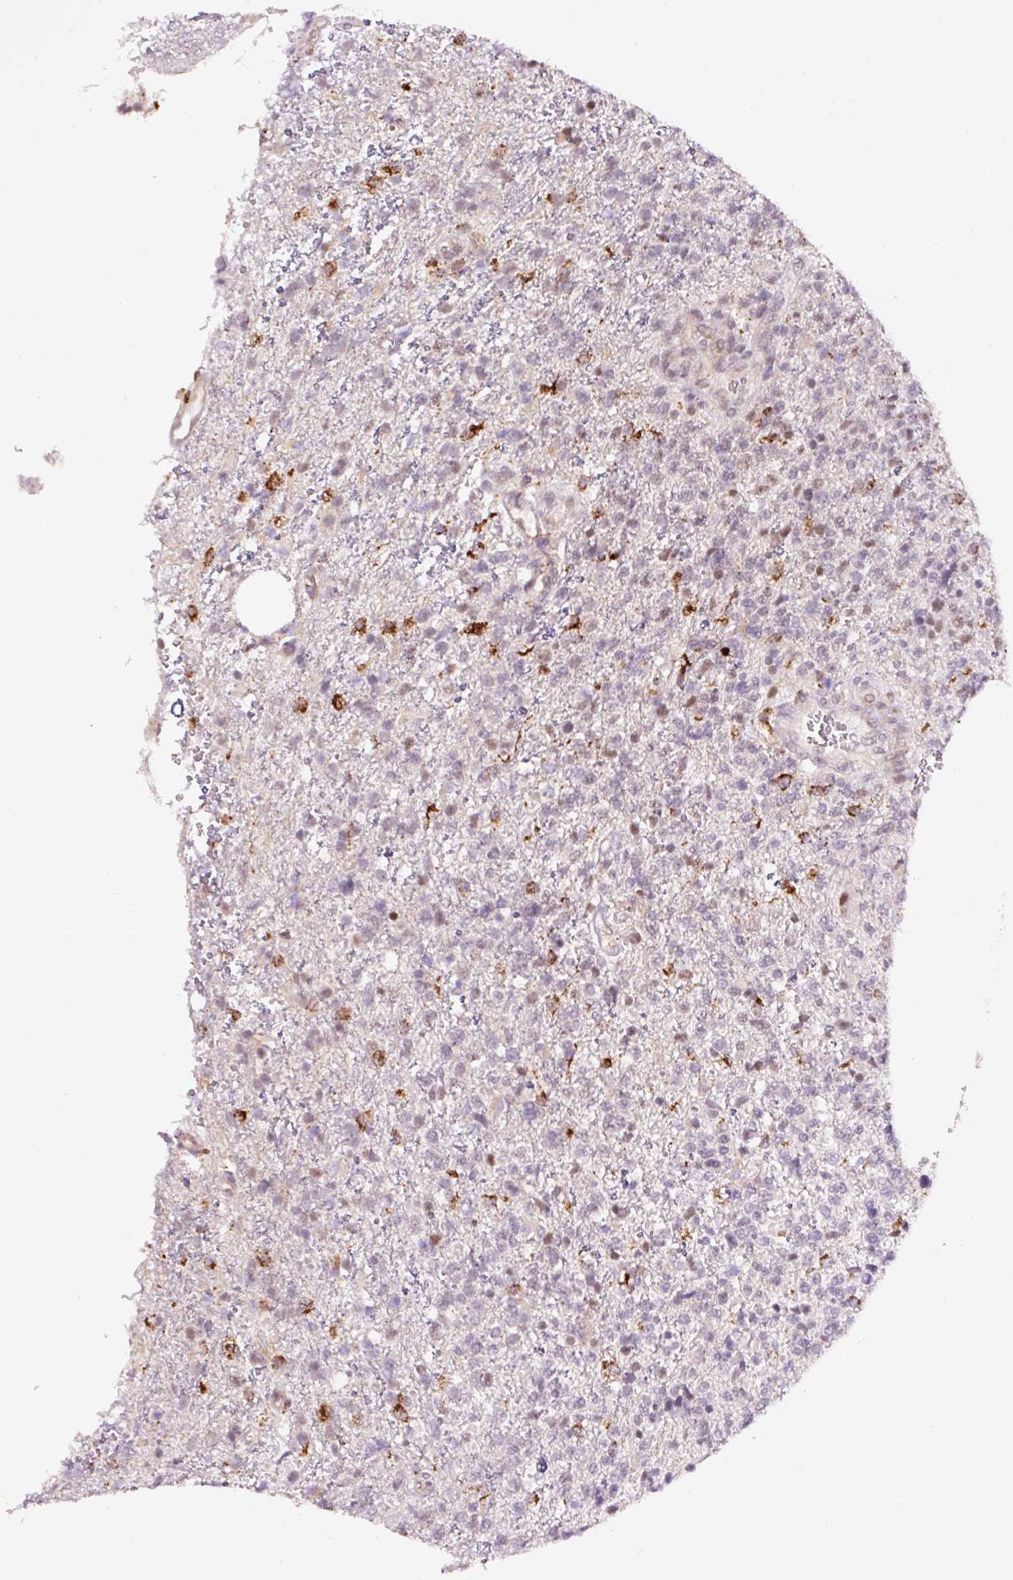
{"staining": {"intensity": "negative", "quantity": "none", "location": "none"}, "tissue": "glioma", "cell_type": "Tumor cells", "image_type": "cancer", "snomed": [{"axis": "morphology", "description": "Glioma, malignant, High grade"}, {"axis": "topography", "description": "Brain"}], "caption": "Immunohistochemistry (IHC) image of neoplastic tissue: malignant glioma (high-grade) stained with DAB (3,3'-diaminobenzidine) shows no significant protein positivity in tumor cells. (DAB IHC visualized using brightfield microscopy, high magnification).", "gene": "PCK2", "patient": {"sex": "male", "age": 56}}